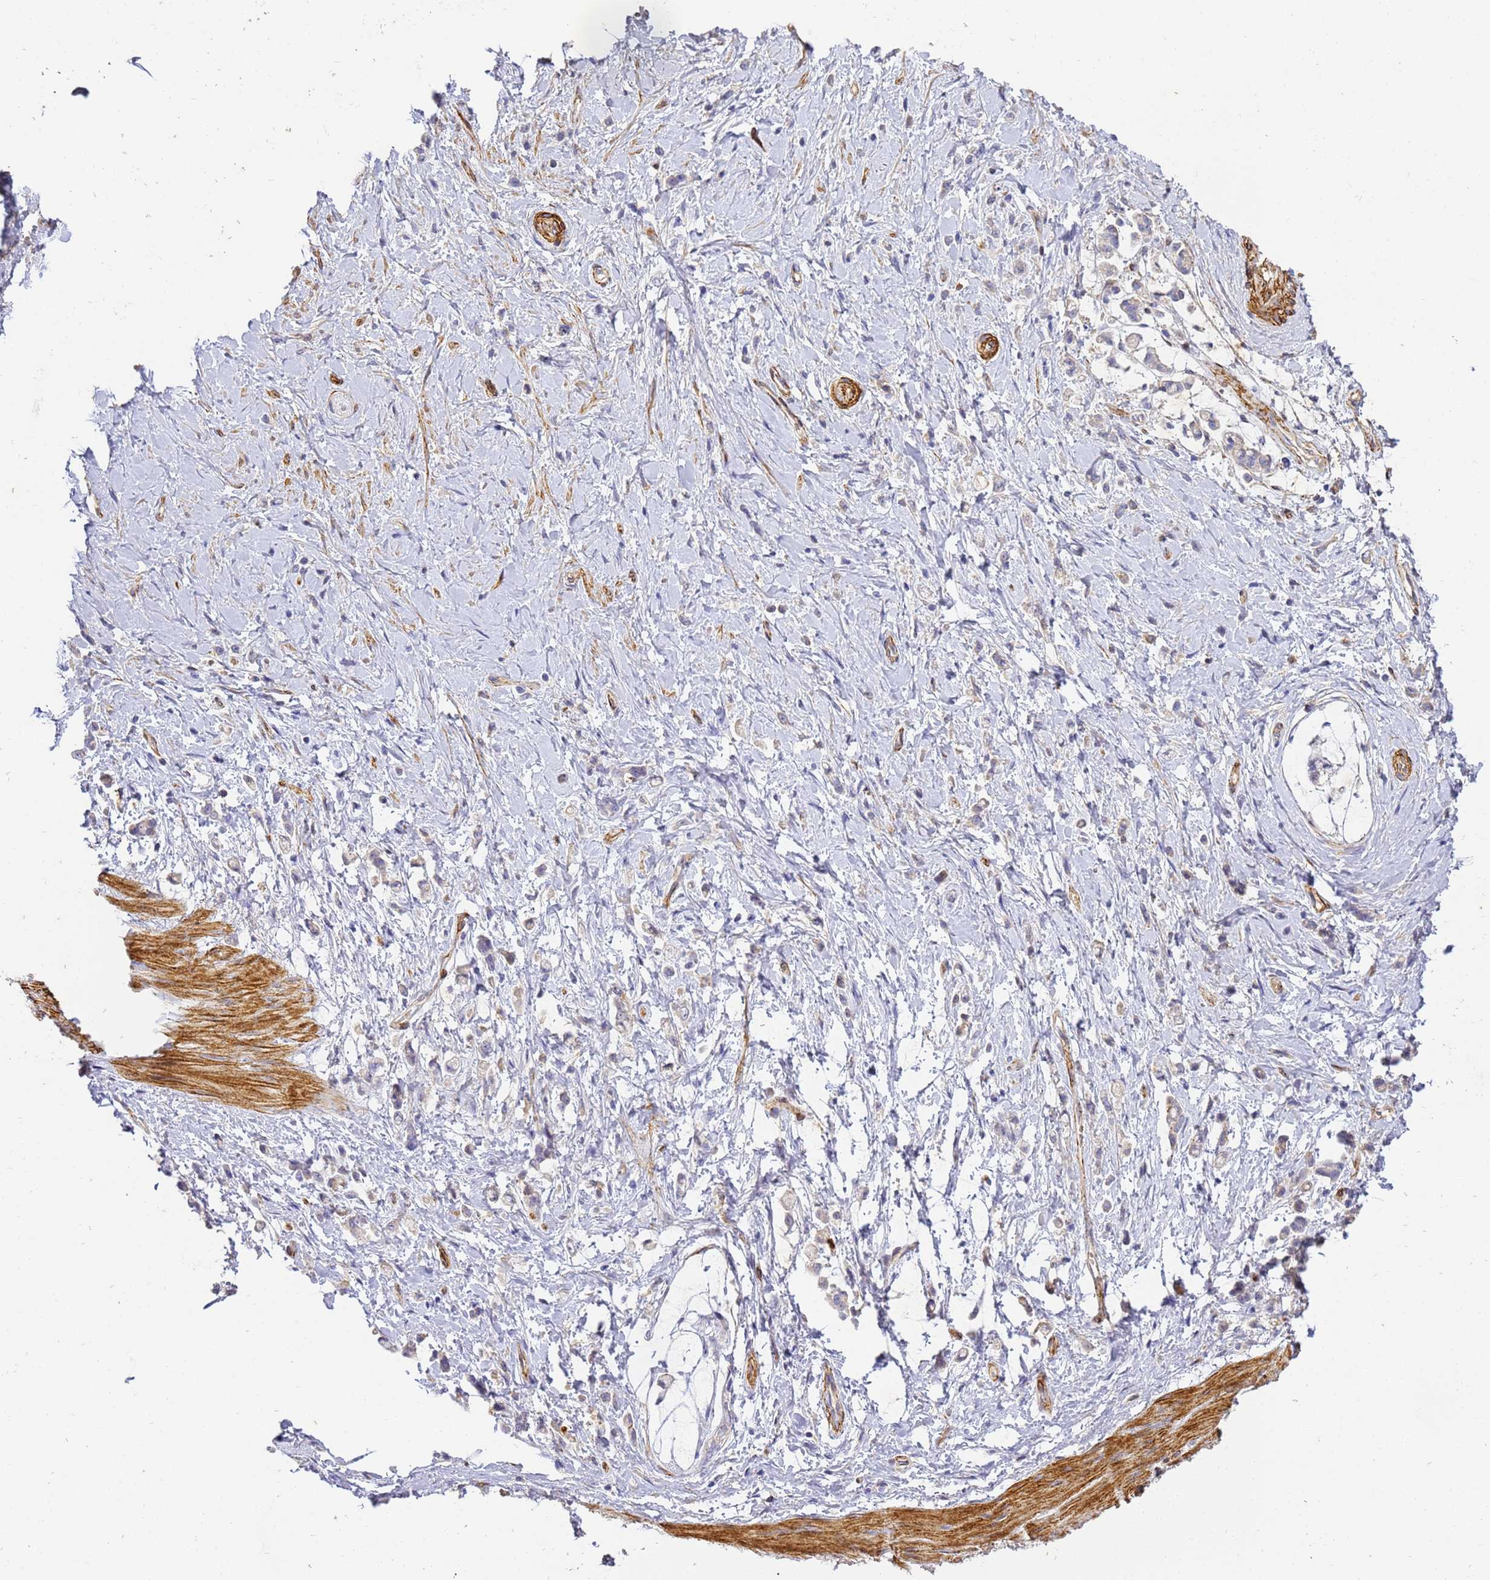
{"staining": {"intensity": "negative", "quantity": "none", "location": "none"}, "tissue": "stomach cancer", "cell_type": "Tumor cells", "image_type": "cancer", "snomed": [{"axis": "morphology", "description": "Adenocarcinoma, NOS"}, {"axis": "topography", "description": "Stomach"}], "caption": "Adenocarcinoma (stomach) was stained to show a protein in brown. There is no significant expression in tumor cells.", "gene": "CFH", "patient": {"sex": "female", "age": 60}}